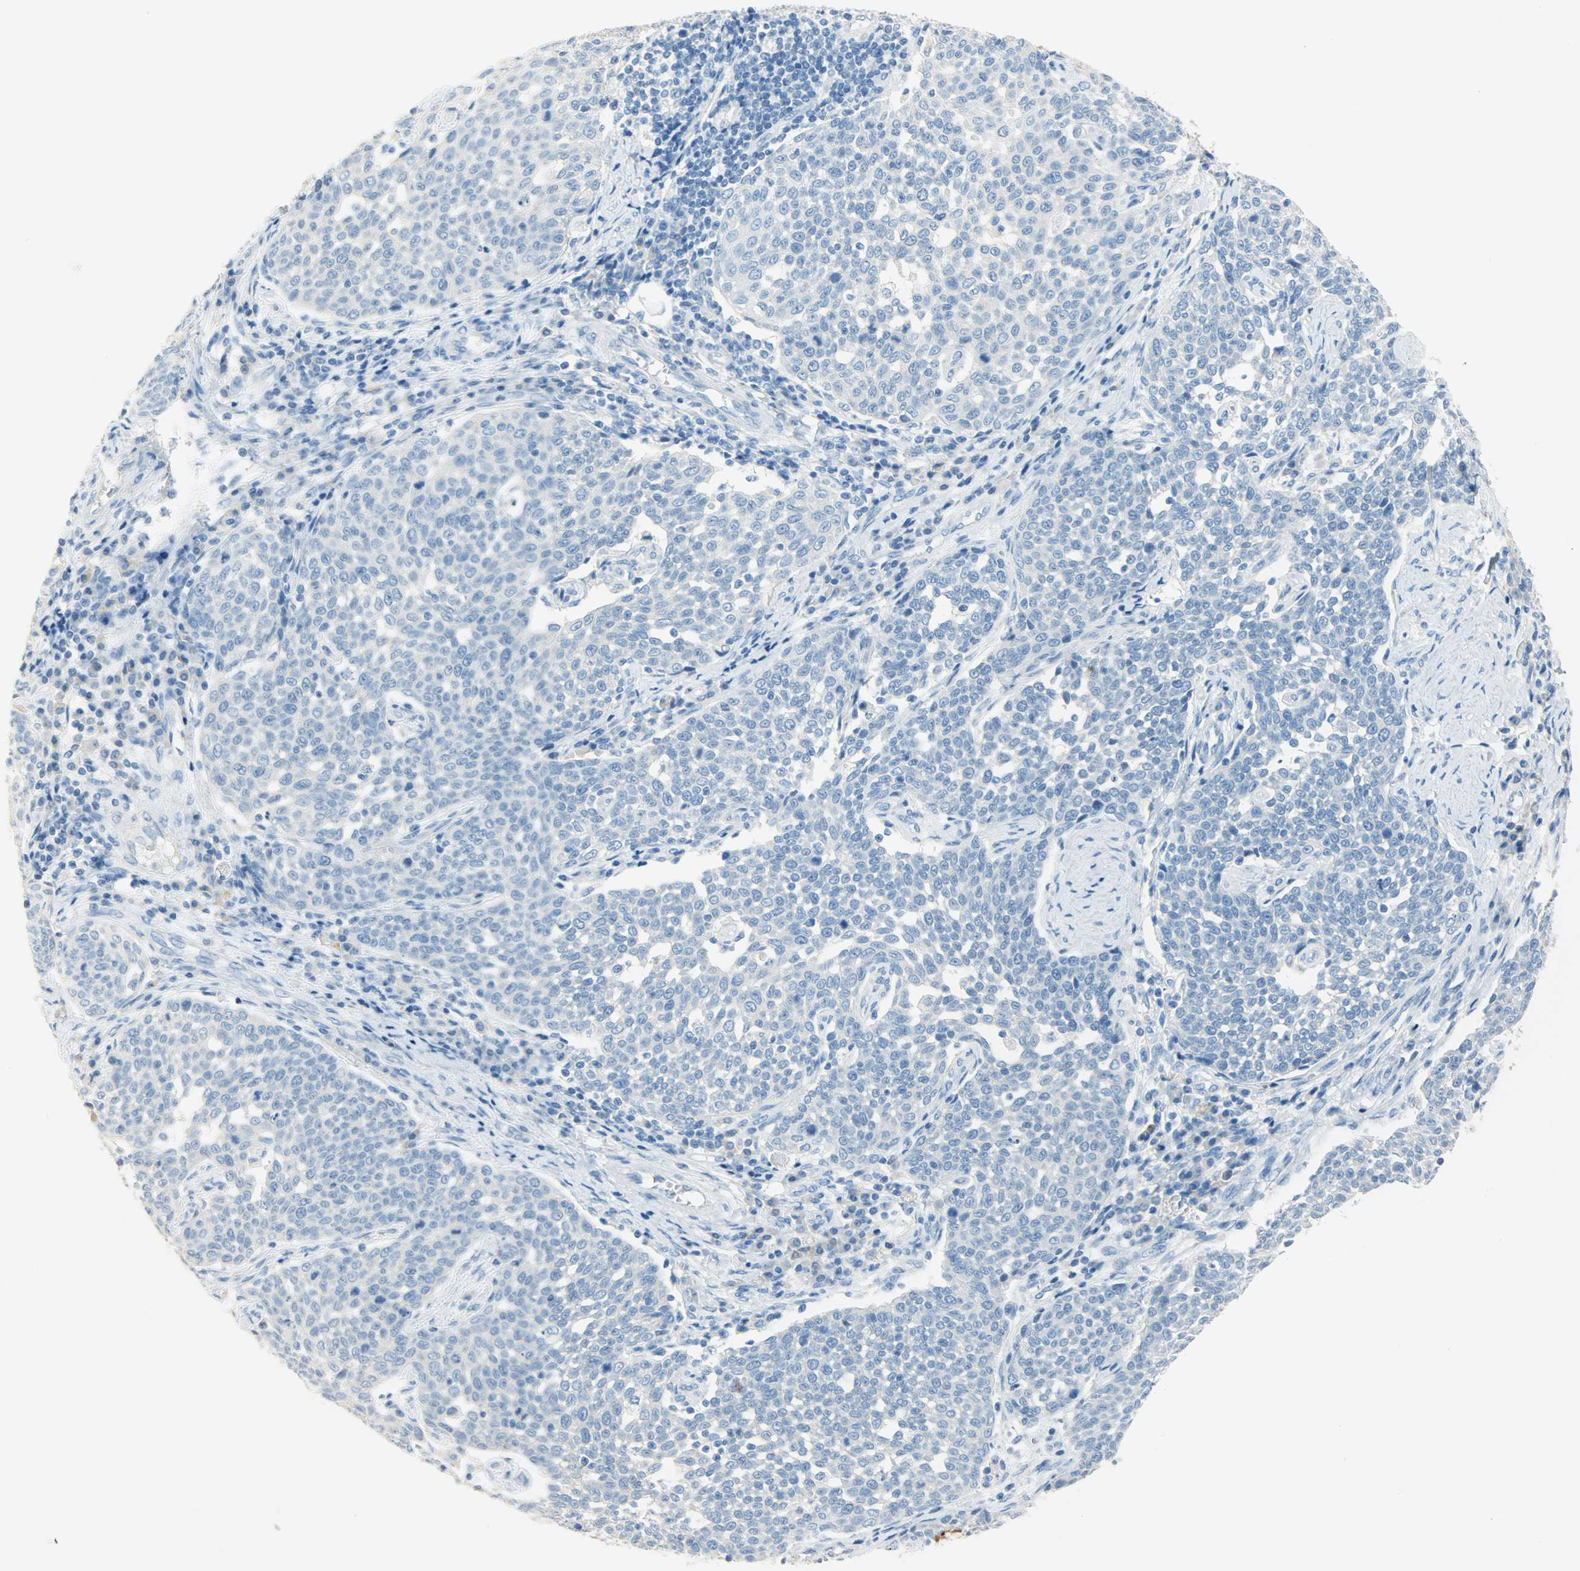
{"staining": {"intensity": "negative", "quantity": "none", "location": "none"}, "tissue": "cervical cancer", "cell_type": "Tumor cells", "image_type": "cancer", "snomed": [{"axis": "morphology", "description": "Squamous cell carcinoma, NOS"}, {"axis": "topography", "description": "Cervix"}], "caption": "This is an IHC image of human cervical squamous cell carcinoma. There is no positivity in tumor cells.", "gene": "PROM1", "patient": {"sex": "female", "age": 34}}